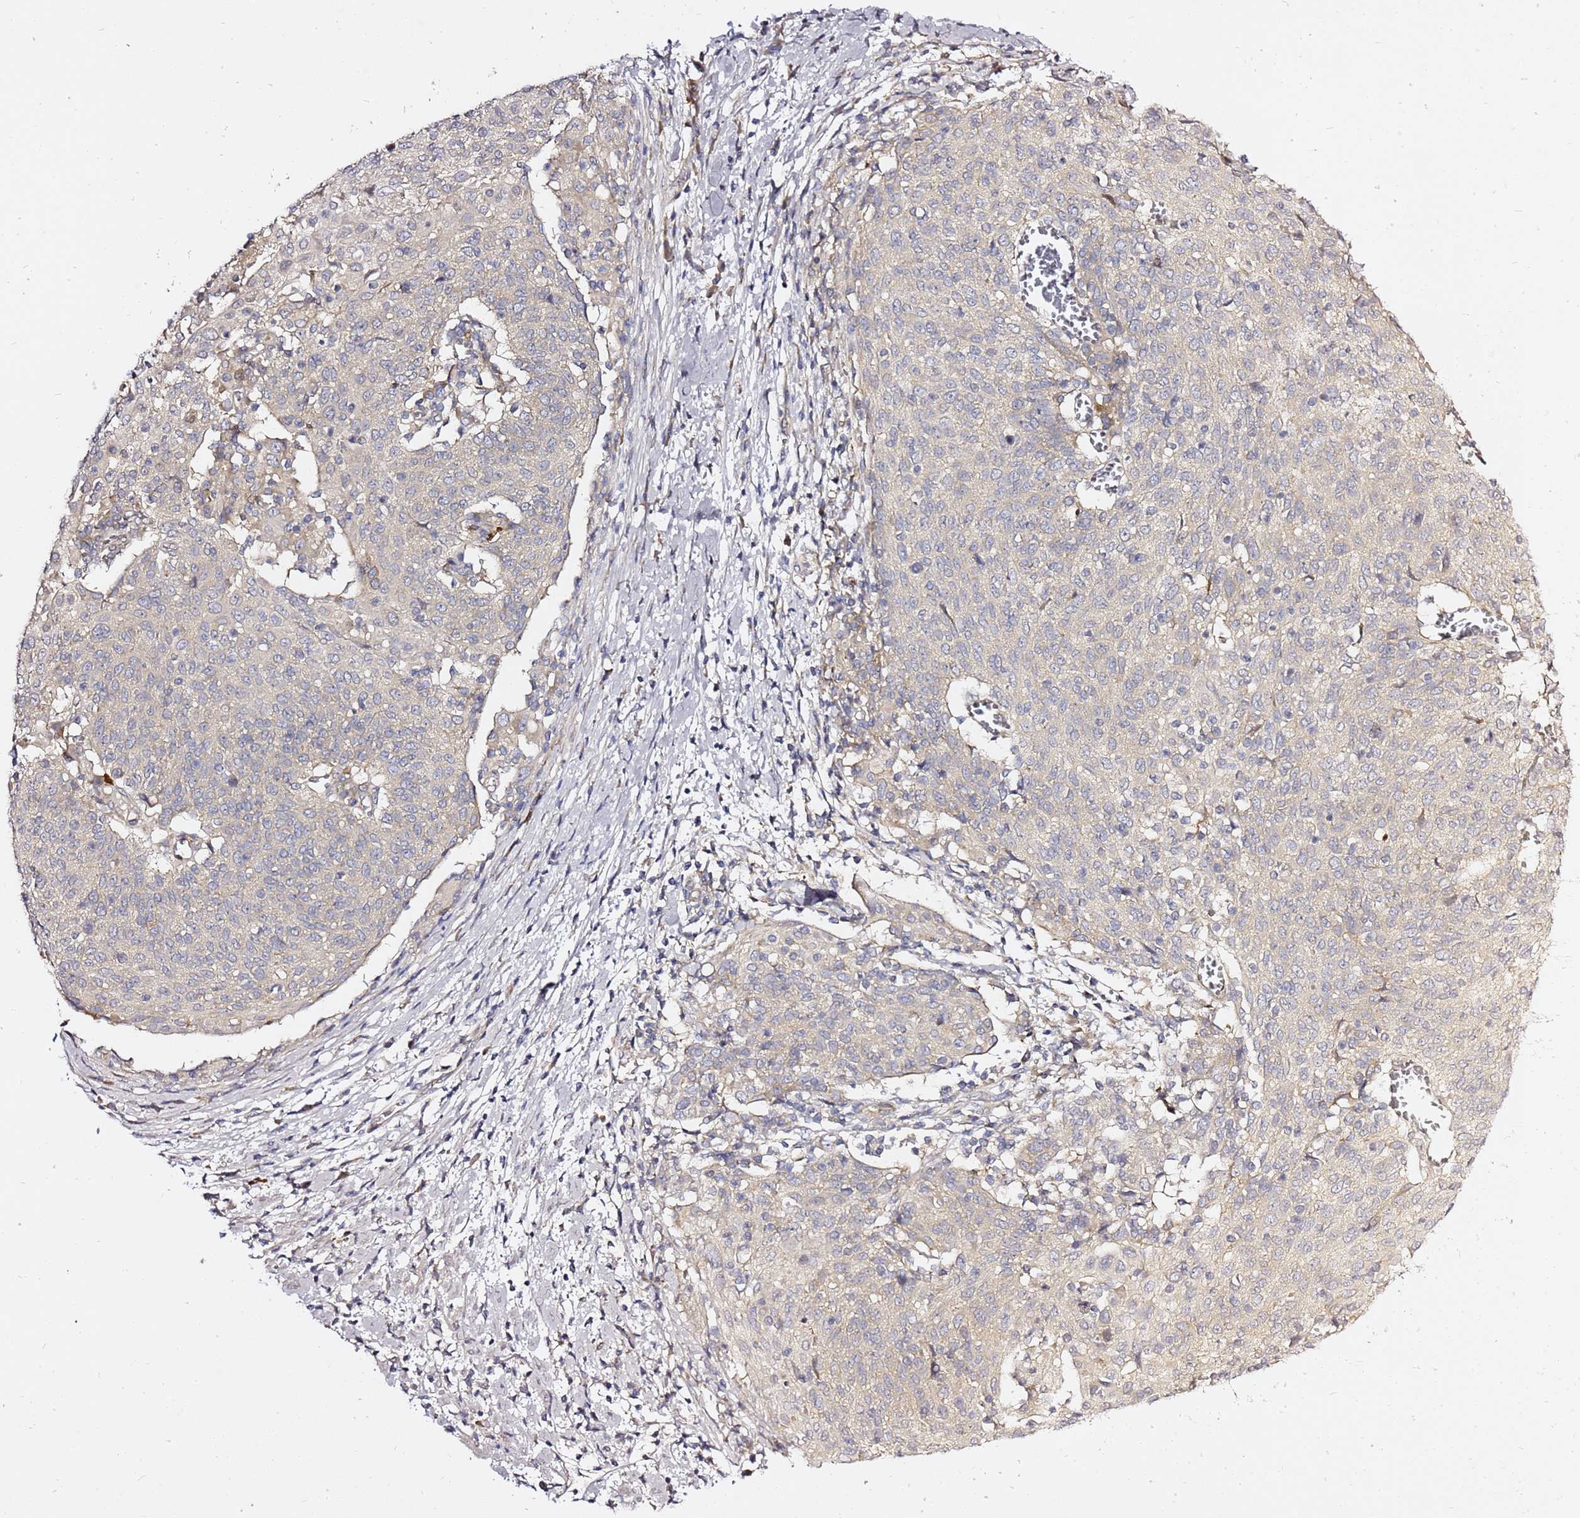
{"staining": {"intensity": "negative", "quantity": "none", "location": "none"}, "tissue": "cervical cancer", "cell_type": "Tumor cells", "image_type": "cancer", "snomed": [{"axis": "morphology", "description": "Squamous cell carcinoma, NOS"}, {"axis": "topography", "description": "Cervix"}], "caption": "Immunohistochemical staining of human cervical squamous cell carcinoma displays no significant positivity in tumor cells. (Stains: DAB immunohistochemistry with hematoxylin counter stain, Microscopy: brightfield microscopy at high magnification).", "gene": "MON1B", "patient": {"sex": "female", "age": 52}}